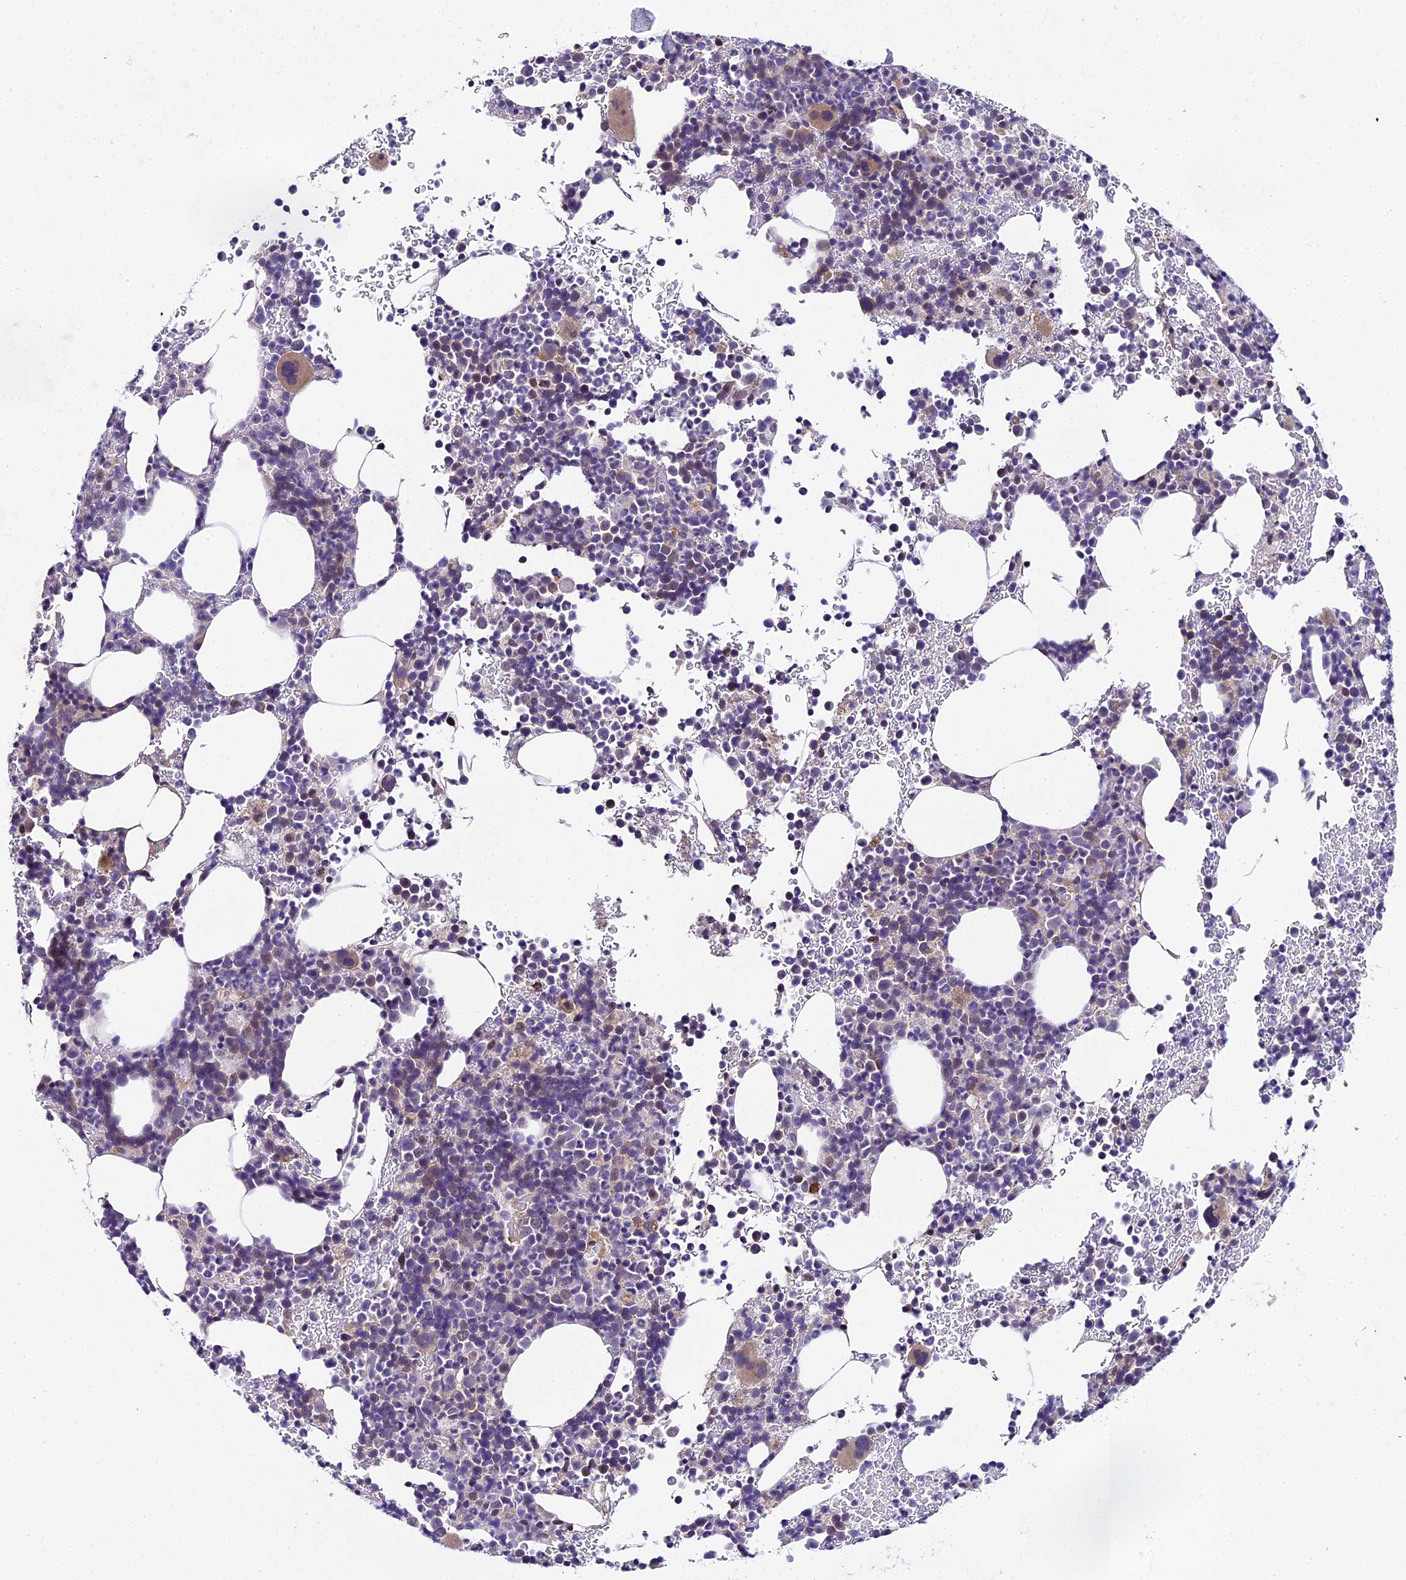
{"staining": {"intensity": "weak", "quantity": "<25%", "location": "cytoplasmic/membranous"}, "tissue": "bone marrow", "cell_type": "Hematopoietic cells", "image_type": "normal", "snomed": [{"axis": "morphology", "description": "Normal tissue, NOS"}, {"axis": "topography", "description": "Bone marrow"}], "caption": "This is an immunohistochemistry (IHC) micrograph of benign human bone marrow. There is no staining in hematopoietic cells.", "gene": "ENKD1", "patient": {"sex": "female", "age": 82}}